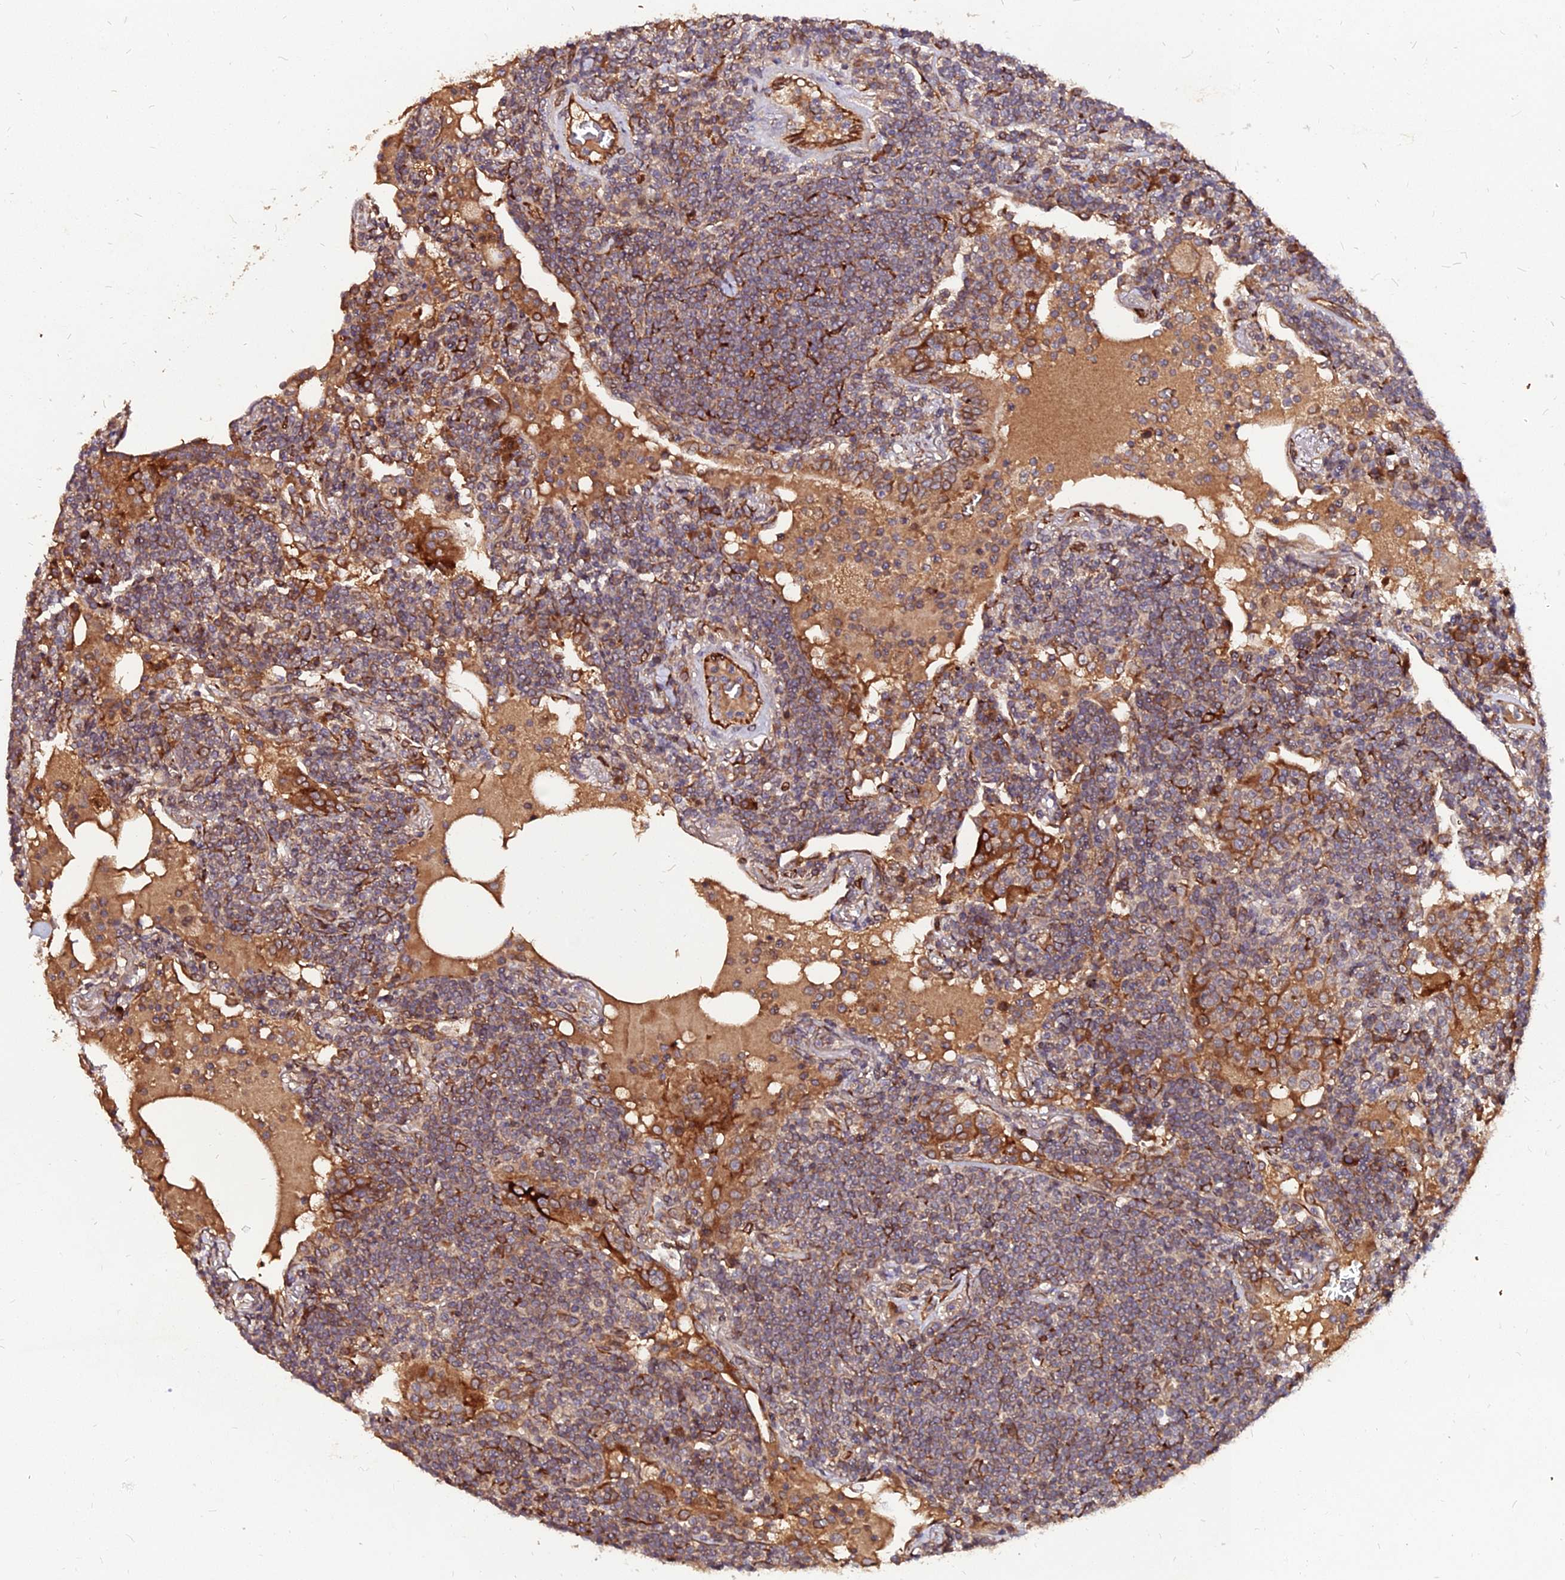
{"staining": {"intensity": "moderate", "quantity": ">75%", "location": "cytoplasmic/membranous"}, "tissue": "lymphoma", "cell_type": "Tumor cells", "image_type": "cancer", "snomed": [{"axis": "morphology", "description": "Malignant lymphoma, non-Hodgkin's type, Low grade"}, {"axis": "topography", "description": "Lung"}], "caption": "A micrograph of low-grade malignant lymphoma, non-Hodgkin's type stained for a protein shows moderate cytoplasmic/membranous brown staining in tumor cells.", "gene": "PDE4D", "patient": {"sex": "female", "age": 71}}